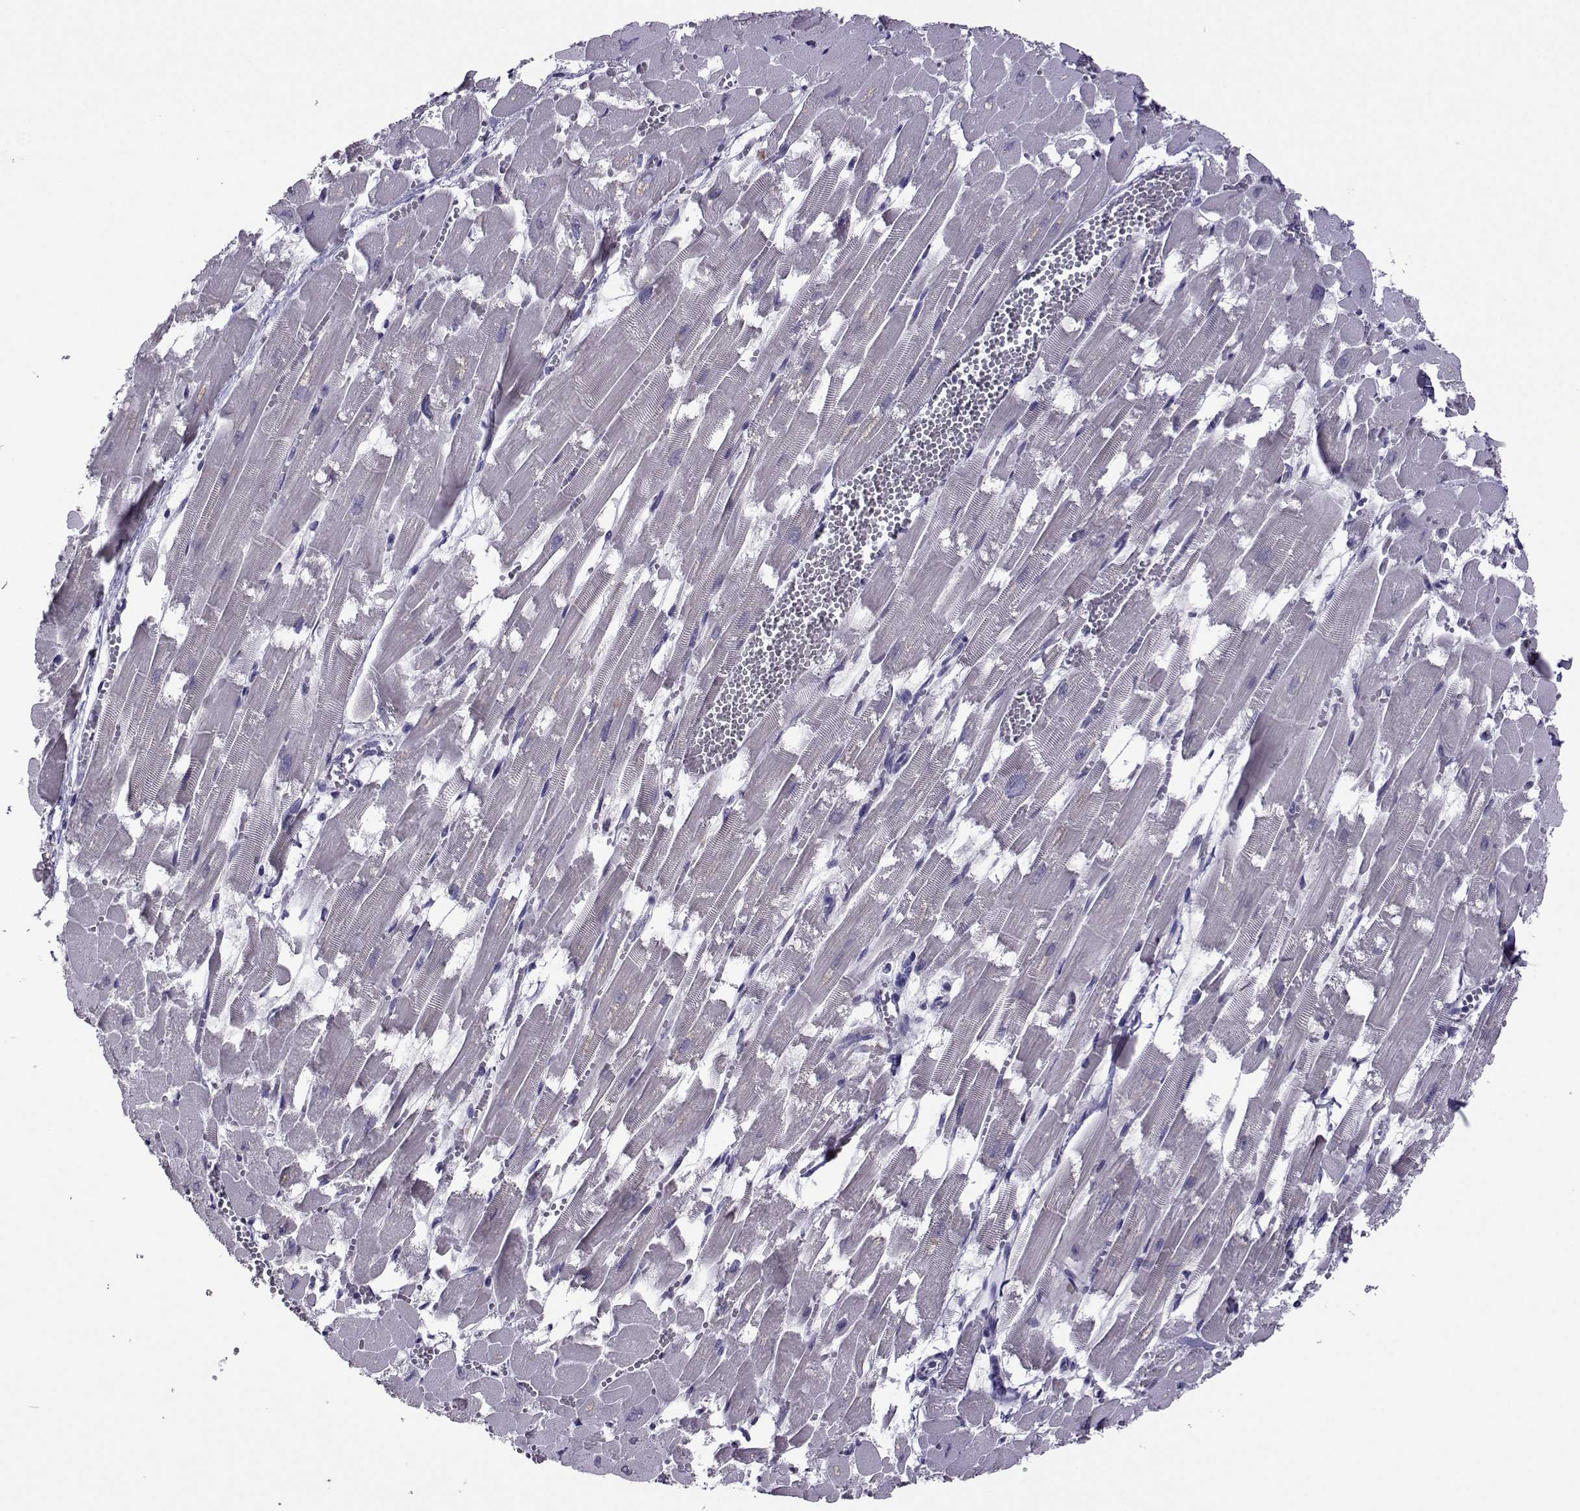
{"staining": {"intensity": "negative", "quantity": "none", "location": "none"}, "tissue": "heart muscle", "cell_type": "Cardiomyocytes", "image_type": "normal", "snomed": [{"axis": "morphology", "description": "Normal tissue, NOS"}, {"axis": "topography", "description": "Heart"}], "caption": "There is no significant staining in cardiomyocytes of heart muscle.", "gene": "CRYBB1", "patient": {"sex": "female", "age": 52}}